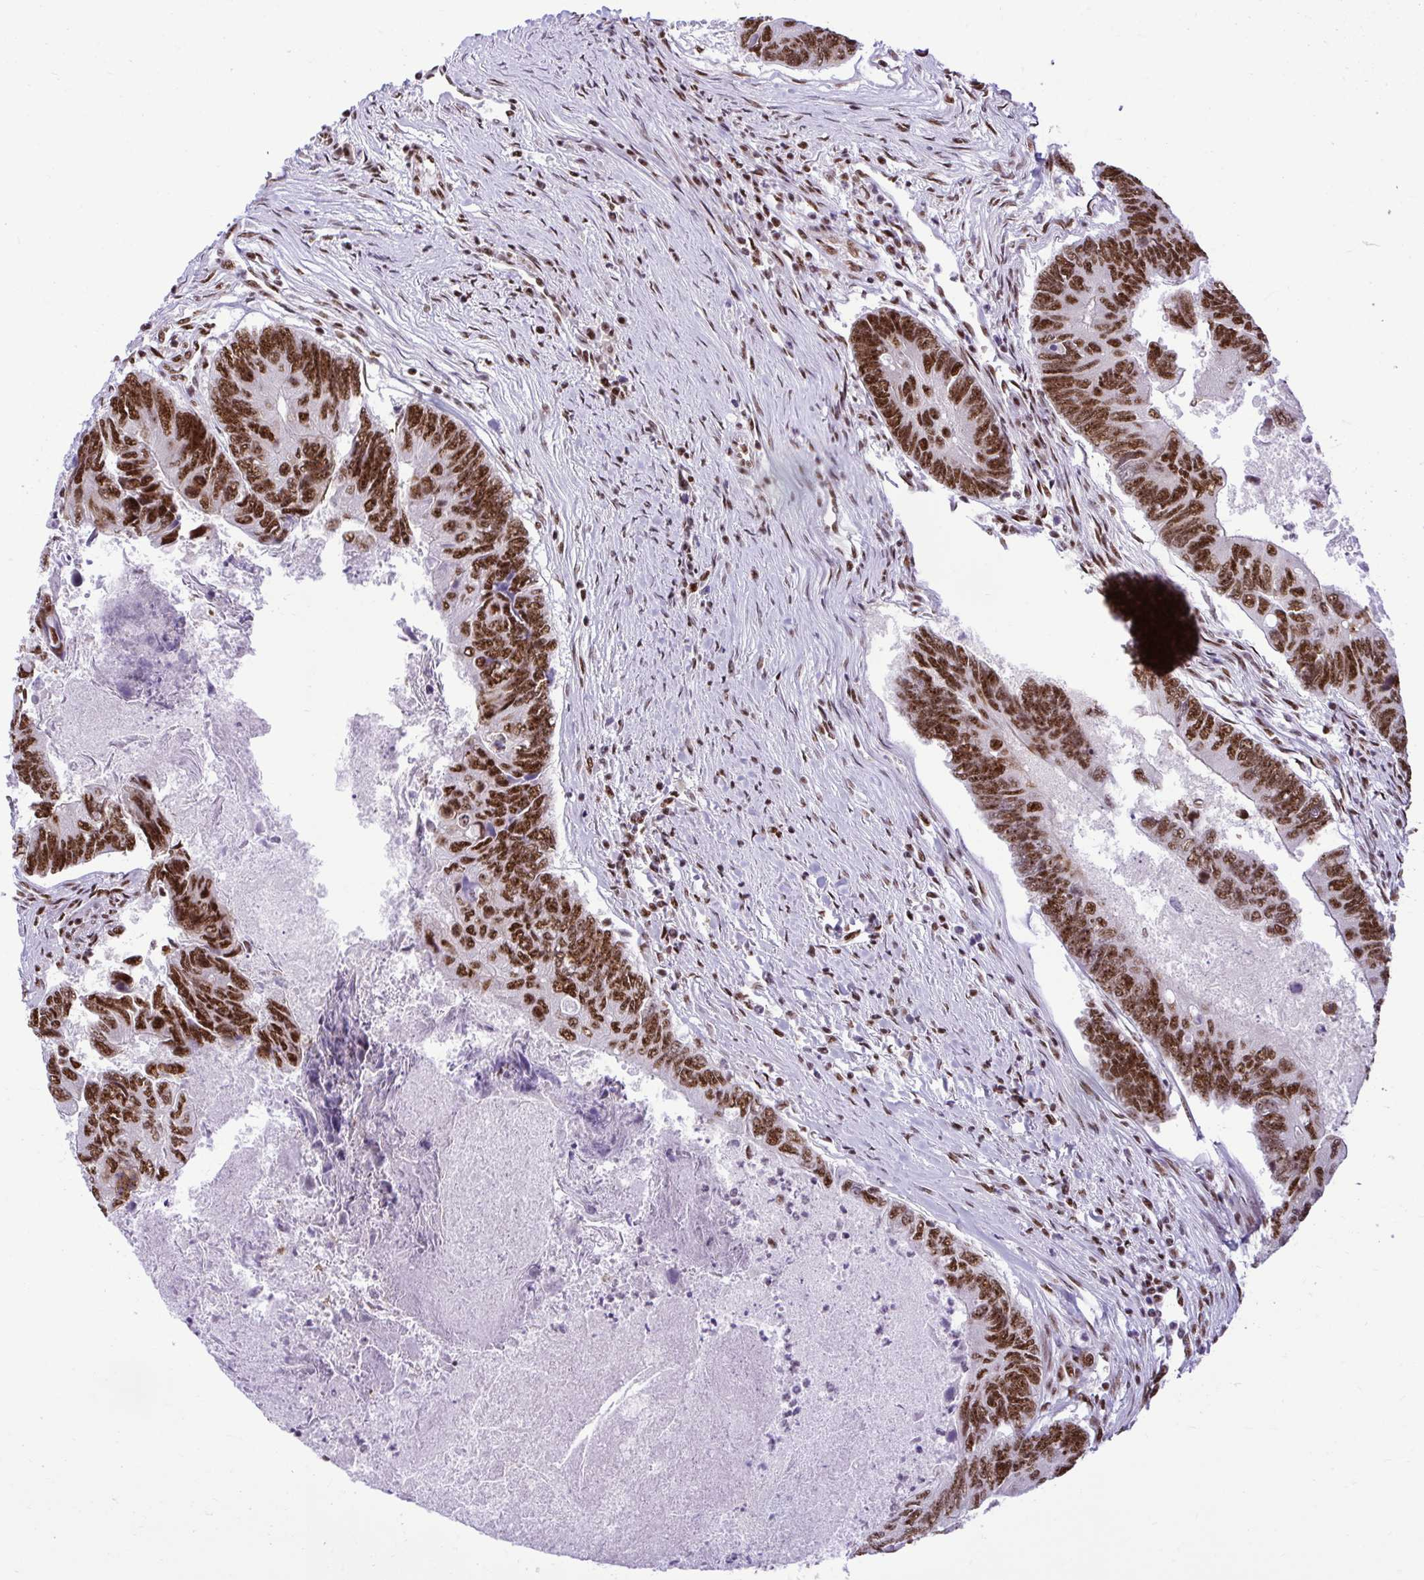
{"staining": {"intensity": "strong", "quantity": ">75%", "location": "nuclear"}, "tissue": "colorectal cancer", "cell_type": "Tumor cells", "image_type": "cancer", "snomed": [{"axis": "morphology", "description": "Adenocarcinoma, NOS"}, {"axis": "topography", "description": "Colon"}], "caption": "The photomicrograph reveals staining of colorectal cancer, revealing strong nuclear protein expression (brown color) within tumor cells.", "gene": "PRPF19", "patient": {"sex": "female", "age": 67}}